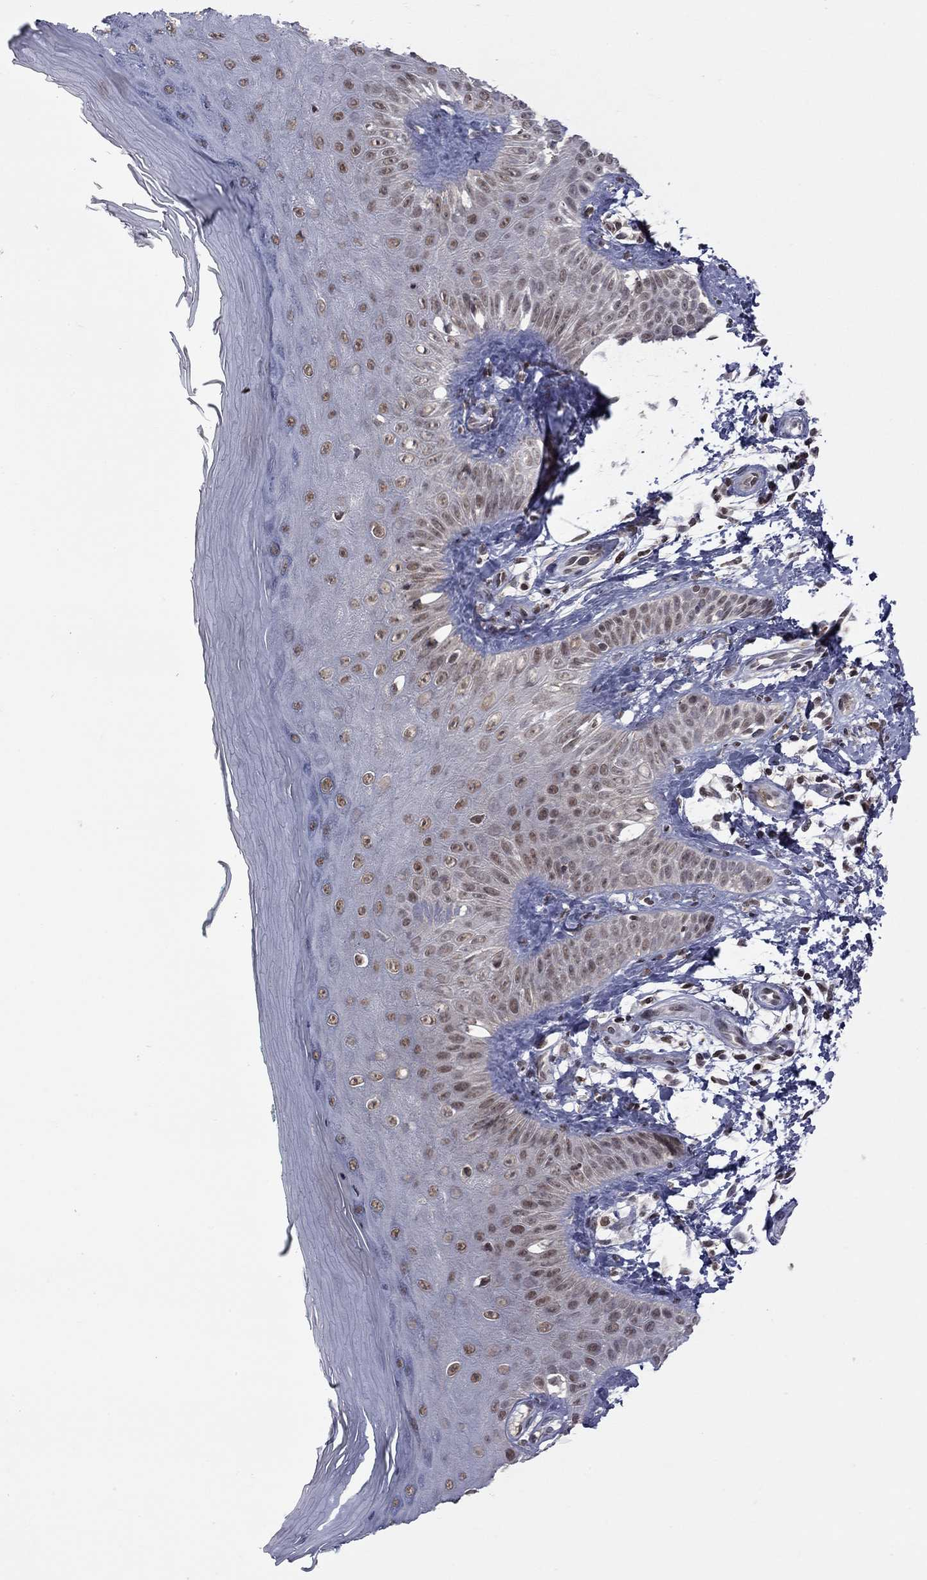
{"staining": {"intensity": "negative", "quantity": "none", "location": "none"}, "tissue": "skin", "cell_type": "Fibroblasts", "image_type": "normal", "snomed": [{"axis": "morphology", "description": "Normal tissue, NOS"}, {"axis": "morphology", "description": "Inflammation, NOS"}, {"axis": "morphology", "description": "Fibrosis, NOS"}, {"axis": "topography", "description": "Skin"}], "caption": "Immunohistochemistry (IHC) histopathology image of benign skin: human skin stained with DAB demonstrates no significant protein positivity in fibroblasts.", "gene": "RFWD3", "patient": {"sex": "male", "age": 71}}